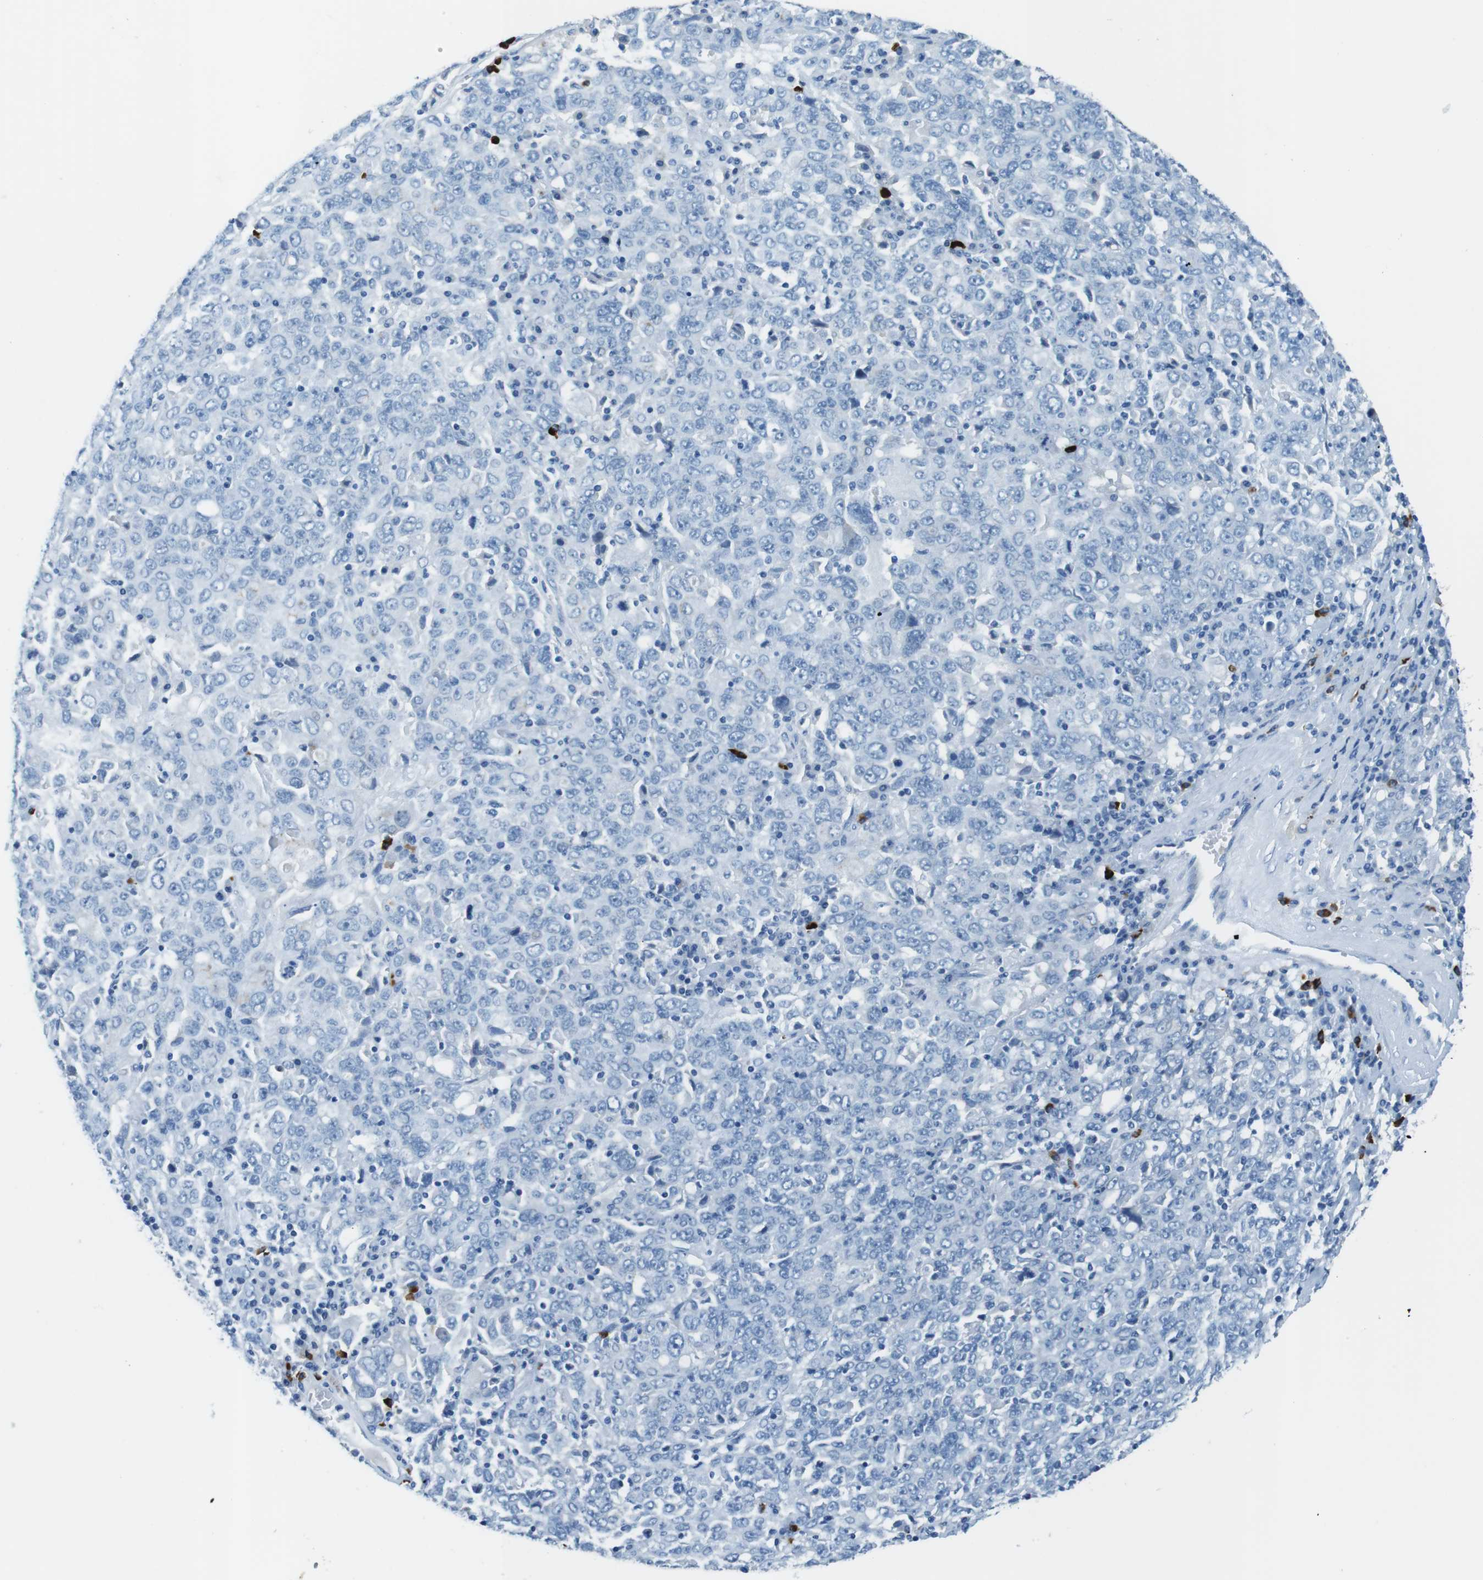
{"staining": {"intensity": "negative", "quantity": "none", "location": "none"}, "tissue": "ovarian cancer", "cell_type": "Tumor cells", "image_type": "cancer", "snomed": [{"axis": "morphology", "description": "Carcinoma, endometroid"}, {"axis": "topography", "description": "Ovary"}], "caption": "The immunohistochemistry histopathology image has no significant positivity in tumor cells of ovarian cancer (endometroid carcinoma) tissue.", "gene": "SLC35A3", "patient": {"sex": "female", "age": 62}}